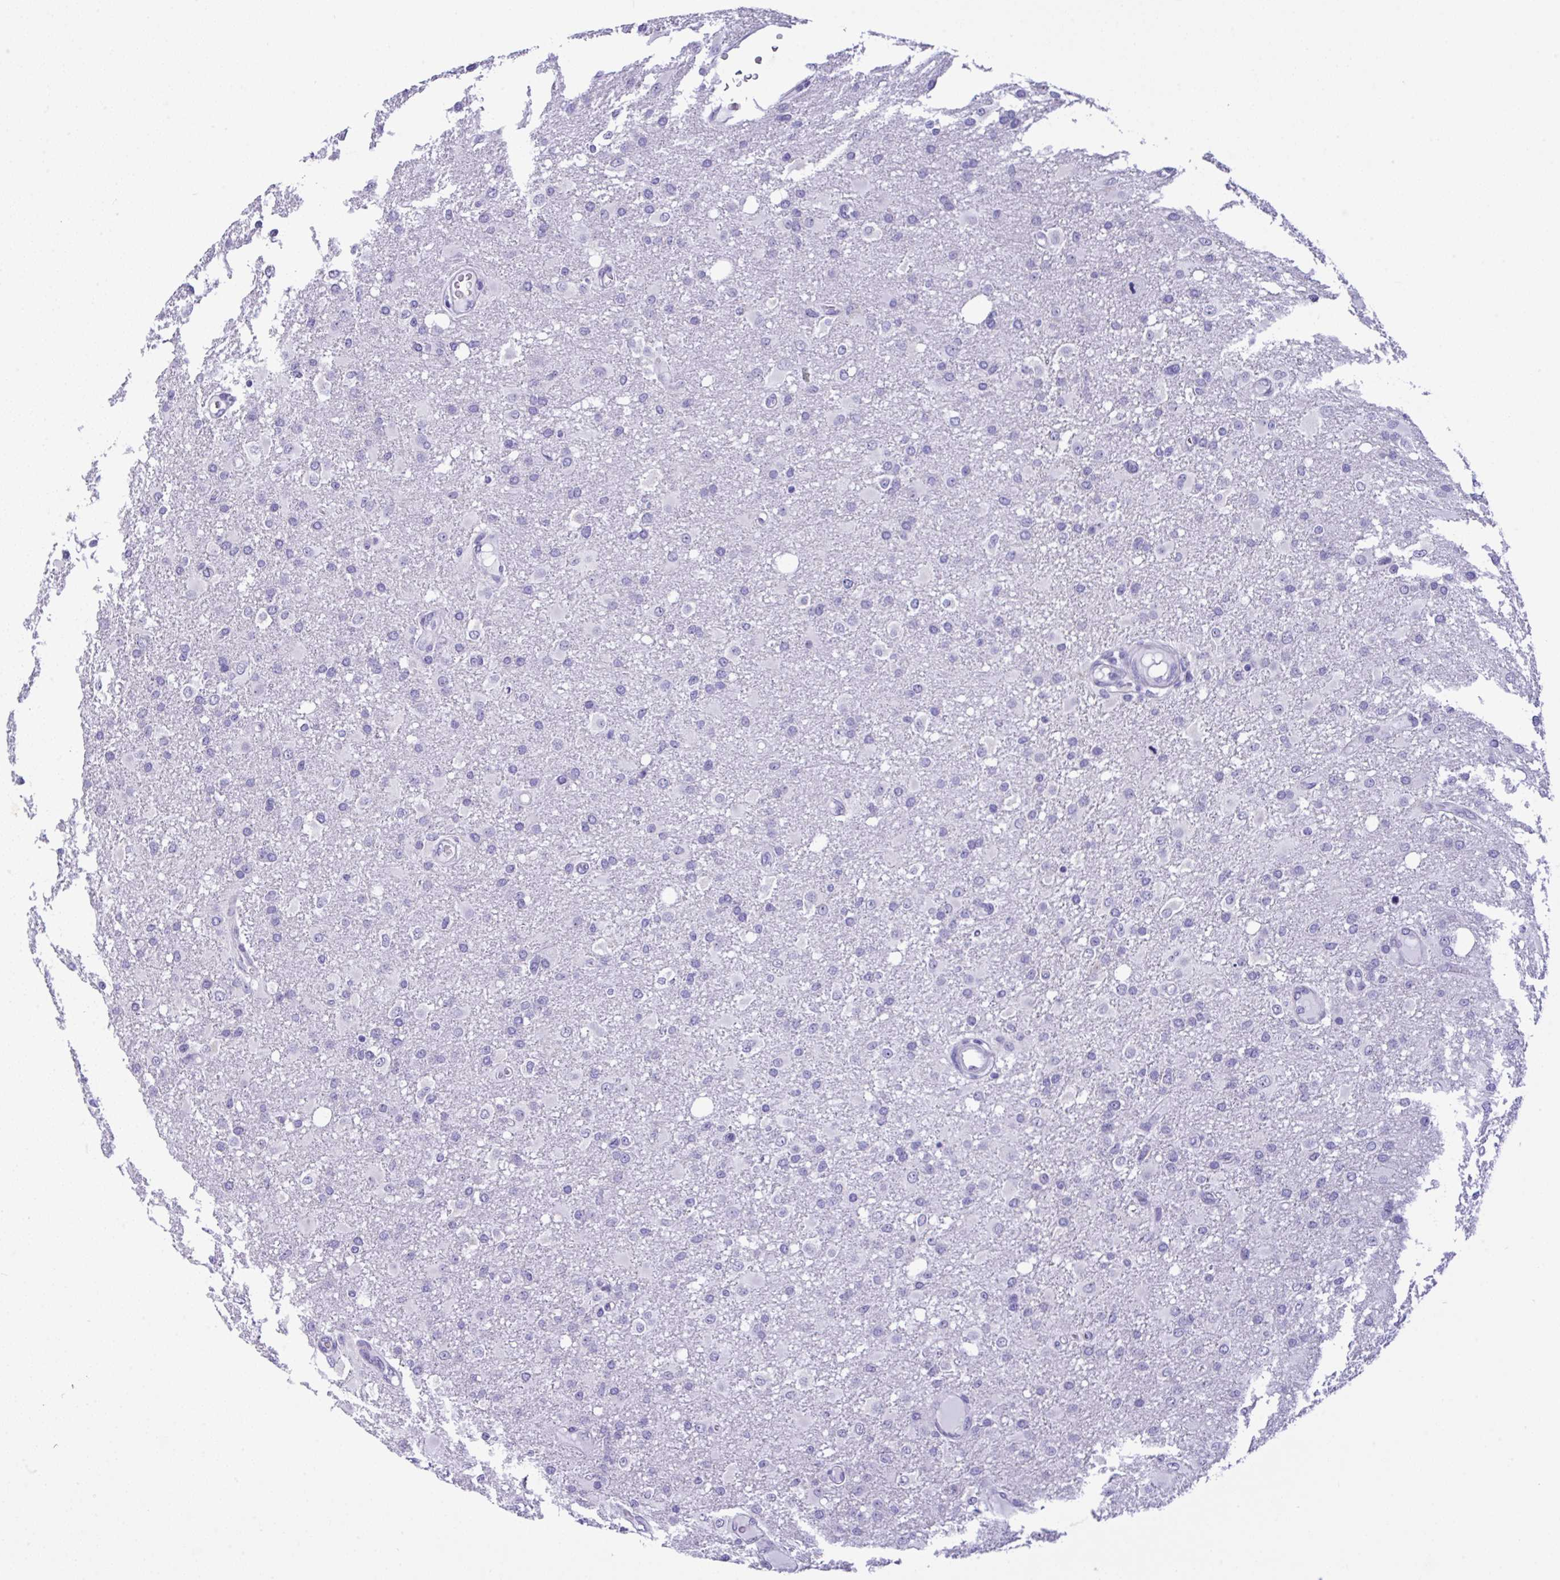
{"staining": {"intensity": "negative", "quantity": "none", "location": "none"}, "tissue": "glioma", "cell_type": "Tumor cells", "image_type": "cancer", "snomed": [{"axis": "morphology", "description": "Glioma, malignant, High grade"}, {"axis": "topography", "description": "Brain"}], "caption": "Tumor cells show no significant protein staining in glioma.", "gene": "YBX2", "patient": {"sex": "male", "age": 53}}